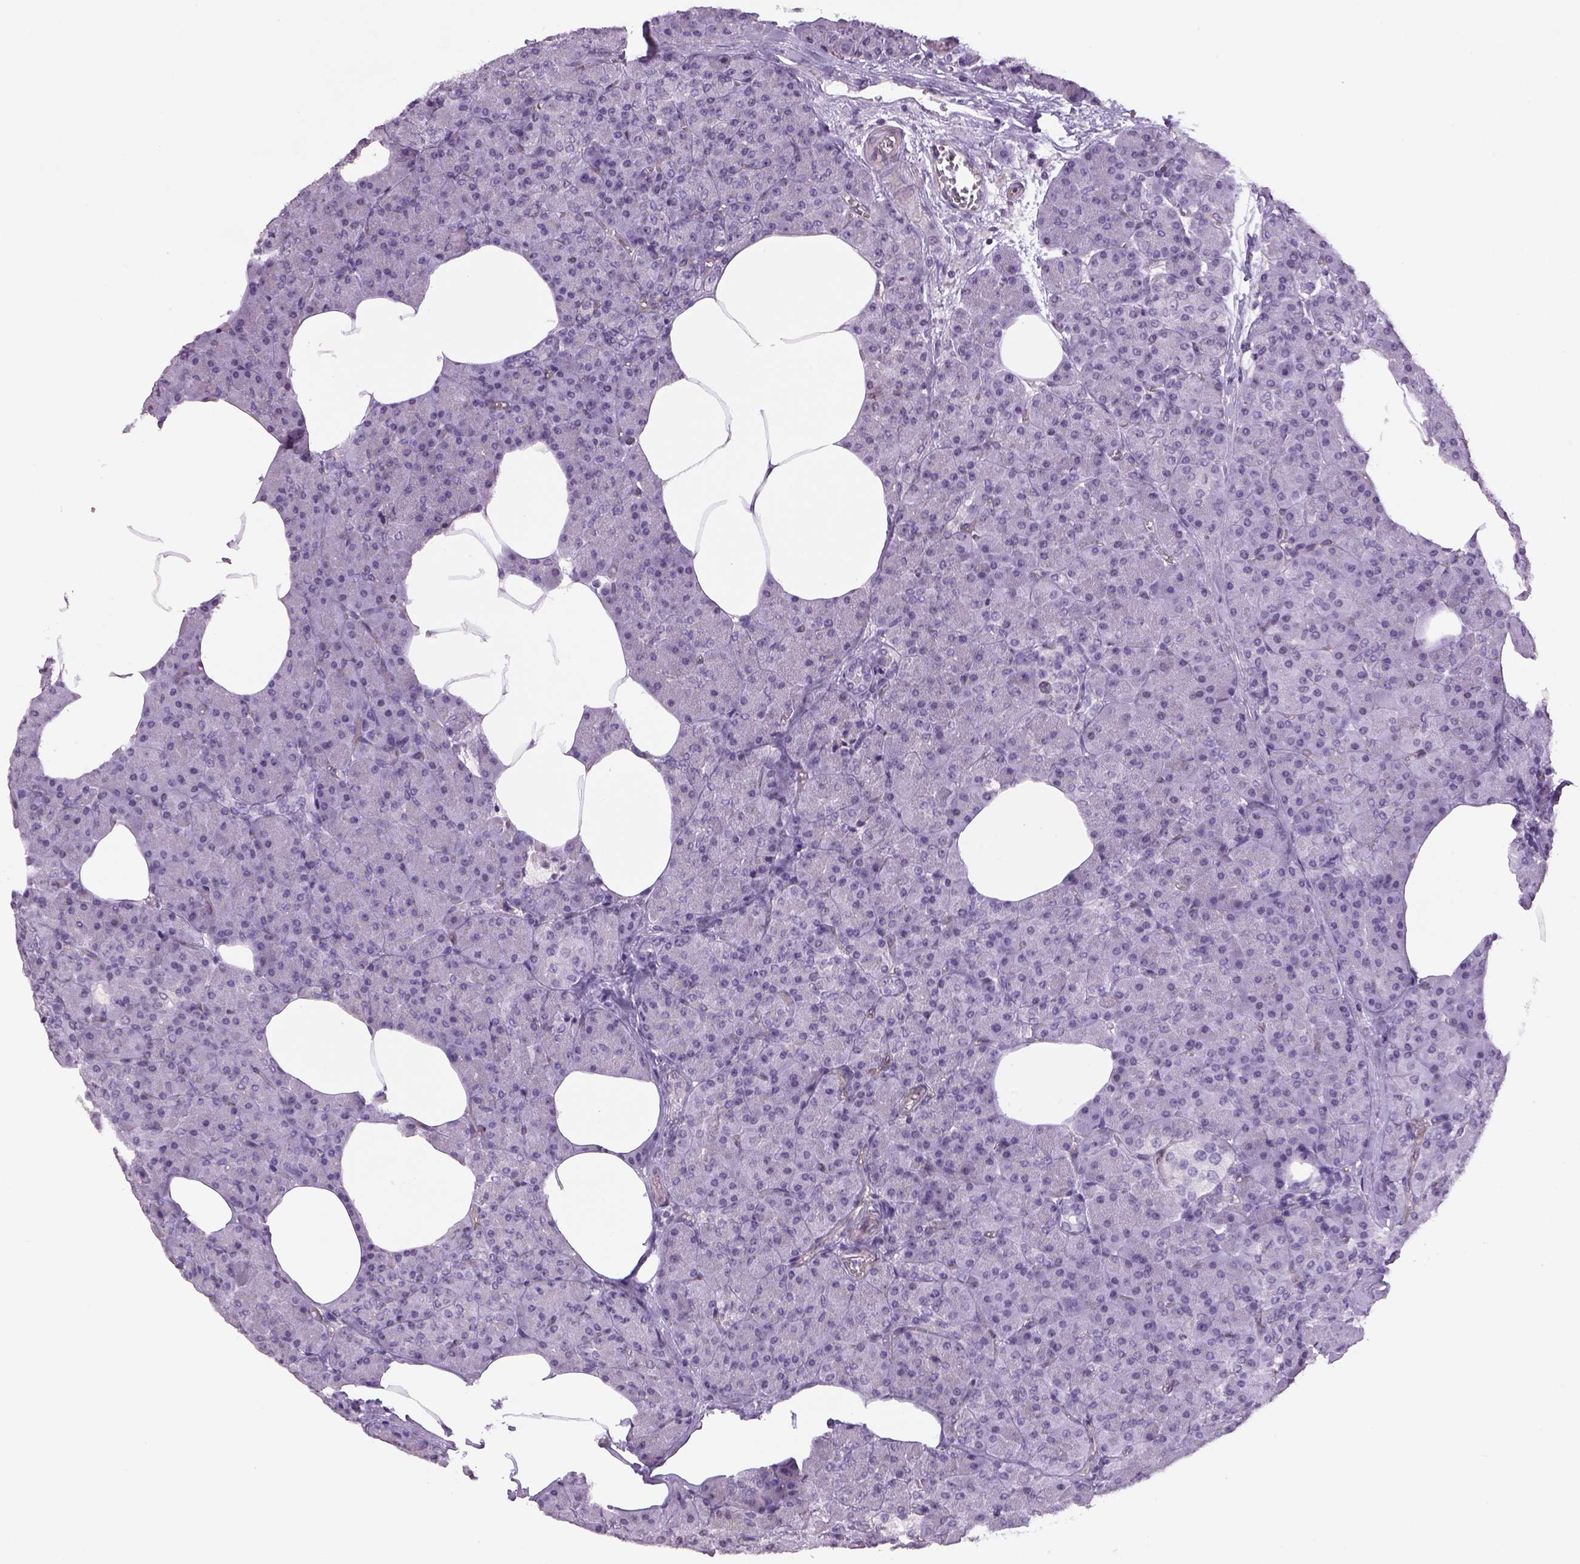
{"staining": {"intensity": "negative", "quantity": "none", "location": "none"}, "tissue": "pancreas", "cell_type": "Exocrine glandular cells", "image_type": "normal", "snomed": [{"axis": "morphology", "description": "Normal tissue, NOS"}, {"axis": "topography", "description": "Pancreas"}], "caption": "This is a photomicrograph of IHC staining of unremarkable pancreas, which shows no positivity in exocrine glandular cells. Nuclei are stained in blue.", "gene": "PRRT1", "patient": {"sex": "female", "age": 45}}